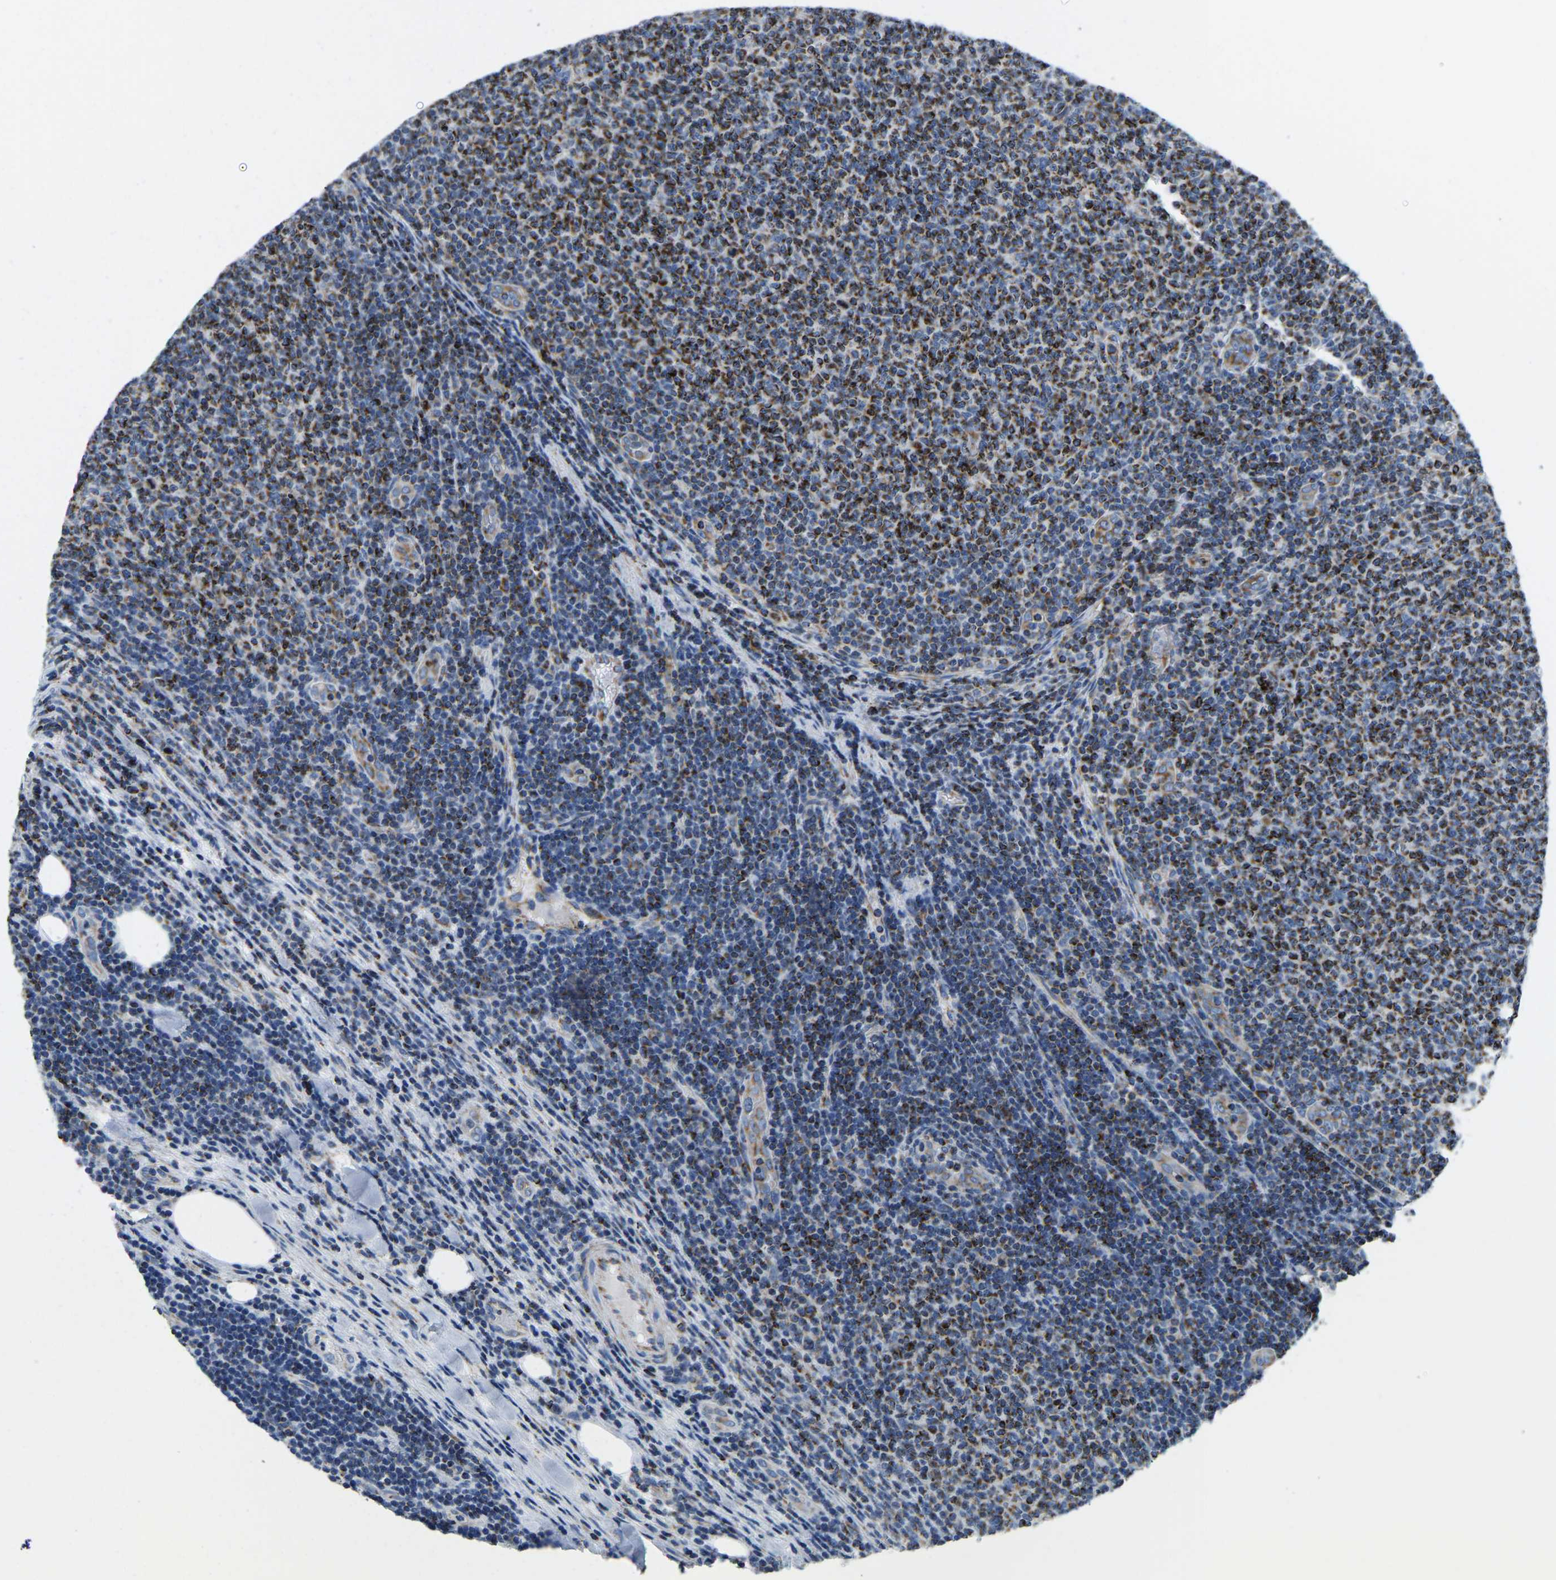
{"staining": {"intensity": "moderate", "quantity": "25%-75%", "location": "cytoplasmic/membranous"}, "tissue": "lymphoma", "cell_type": "Tumor cells", "image_type": "cancer", "snomed": [{"axis": "morphology", "description": "Malignant lymphoma, non-Hodgkin's type, Low grade"}, {"axis": "topography", "description": "Lymph node"}], "caption": "Low-grade malignant lymphoma, non-Hodgkin's type was stained to show a protein in brown. There is medium levels of moderate cytoplasmic/membranous positivity in about 25%-75% of tumor cells. The staining was performed using DAB to visualize the protein expression in brown, while the nuclei were stained in blue with hematoxylin (Magnification: 20x).", "gene": "SFXN1", "patient": {"sex": "male", "age": 66}}